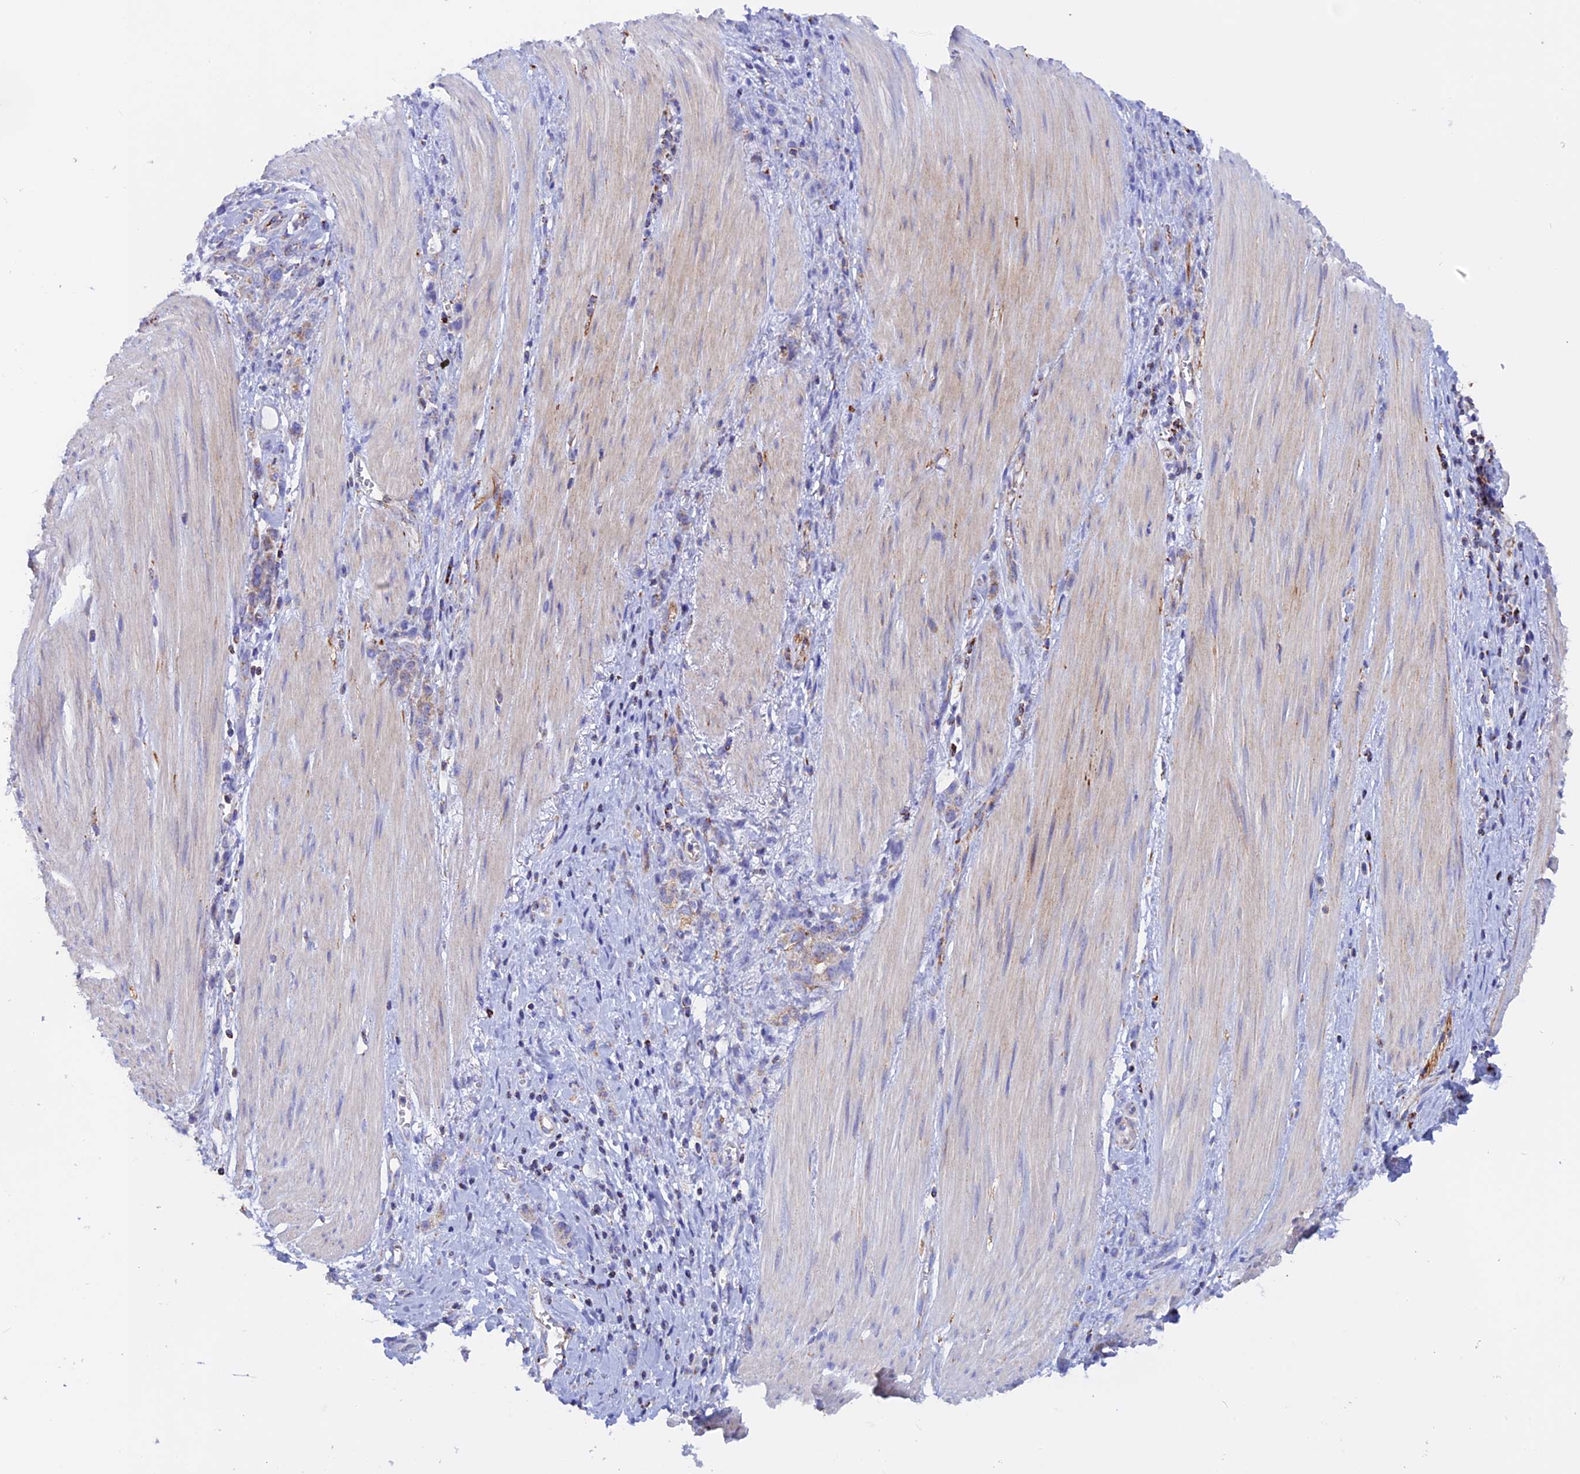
{"staining": {"intensity": "weak", "quantity": "<25%", "location": "cytoplasmic/membranous"}, "tissue": "stomach cancer", "cell_type": "Tumor cells", "image_type": "cancer", "snomed": [{"axis": "morphology", "description": "Adenocarcinoma, NOS"}, {"axis": "topography", "description": "Stomach"}], "caption": "DAB immunohistochemical staining of stomach cancer demonstrates no significant positivity in tumor cells. (DAB (3,3'-diaminobenzidine) immunohistochemistry (IHC) visualized using brightfield microscopy, high magnification).", "gene": "GCDH", "patient": {"sex": "female", "age": 76}}